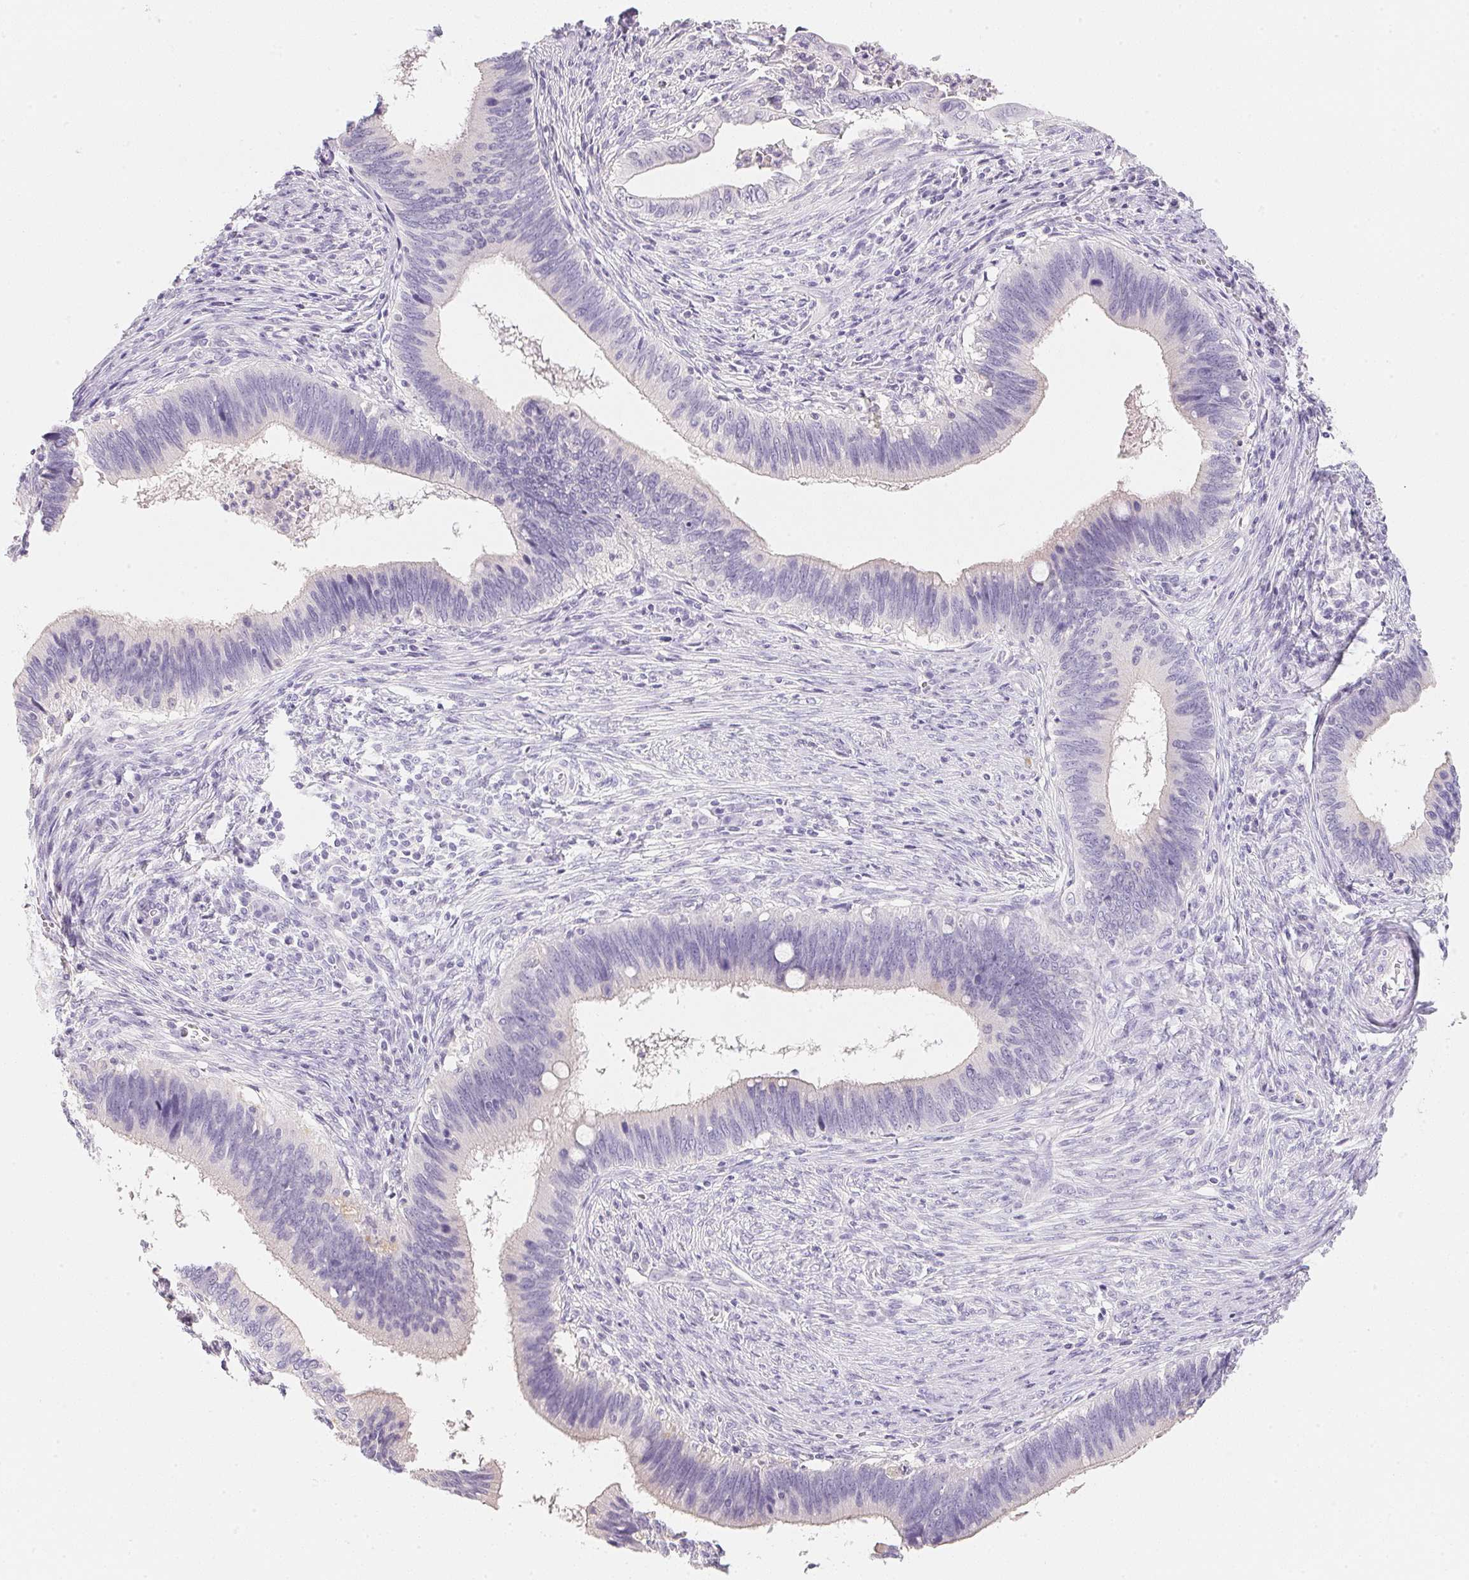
{"staining": {"intensity": "negative", "quantity": "none", "location": "none"}, "tissue": "cervical cancer", "cell_type": "Tumor cells", "image_type": "cancer", "snomed": [{"axis": "morphology", "description": "Adenocarcinoma, NOS"}, {"axis": "topography", "description": "Cervix"}], "caption": "Tumor cells show no significant protein expression in cervical cancer (adenocarcinoma).", "gene": "ACP3", "patient": {"sex": "female", "age": 42}}